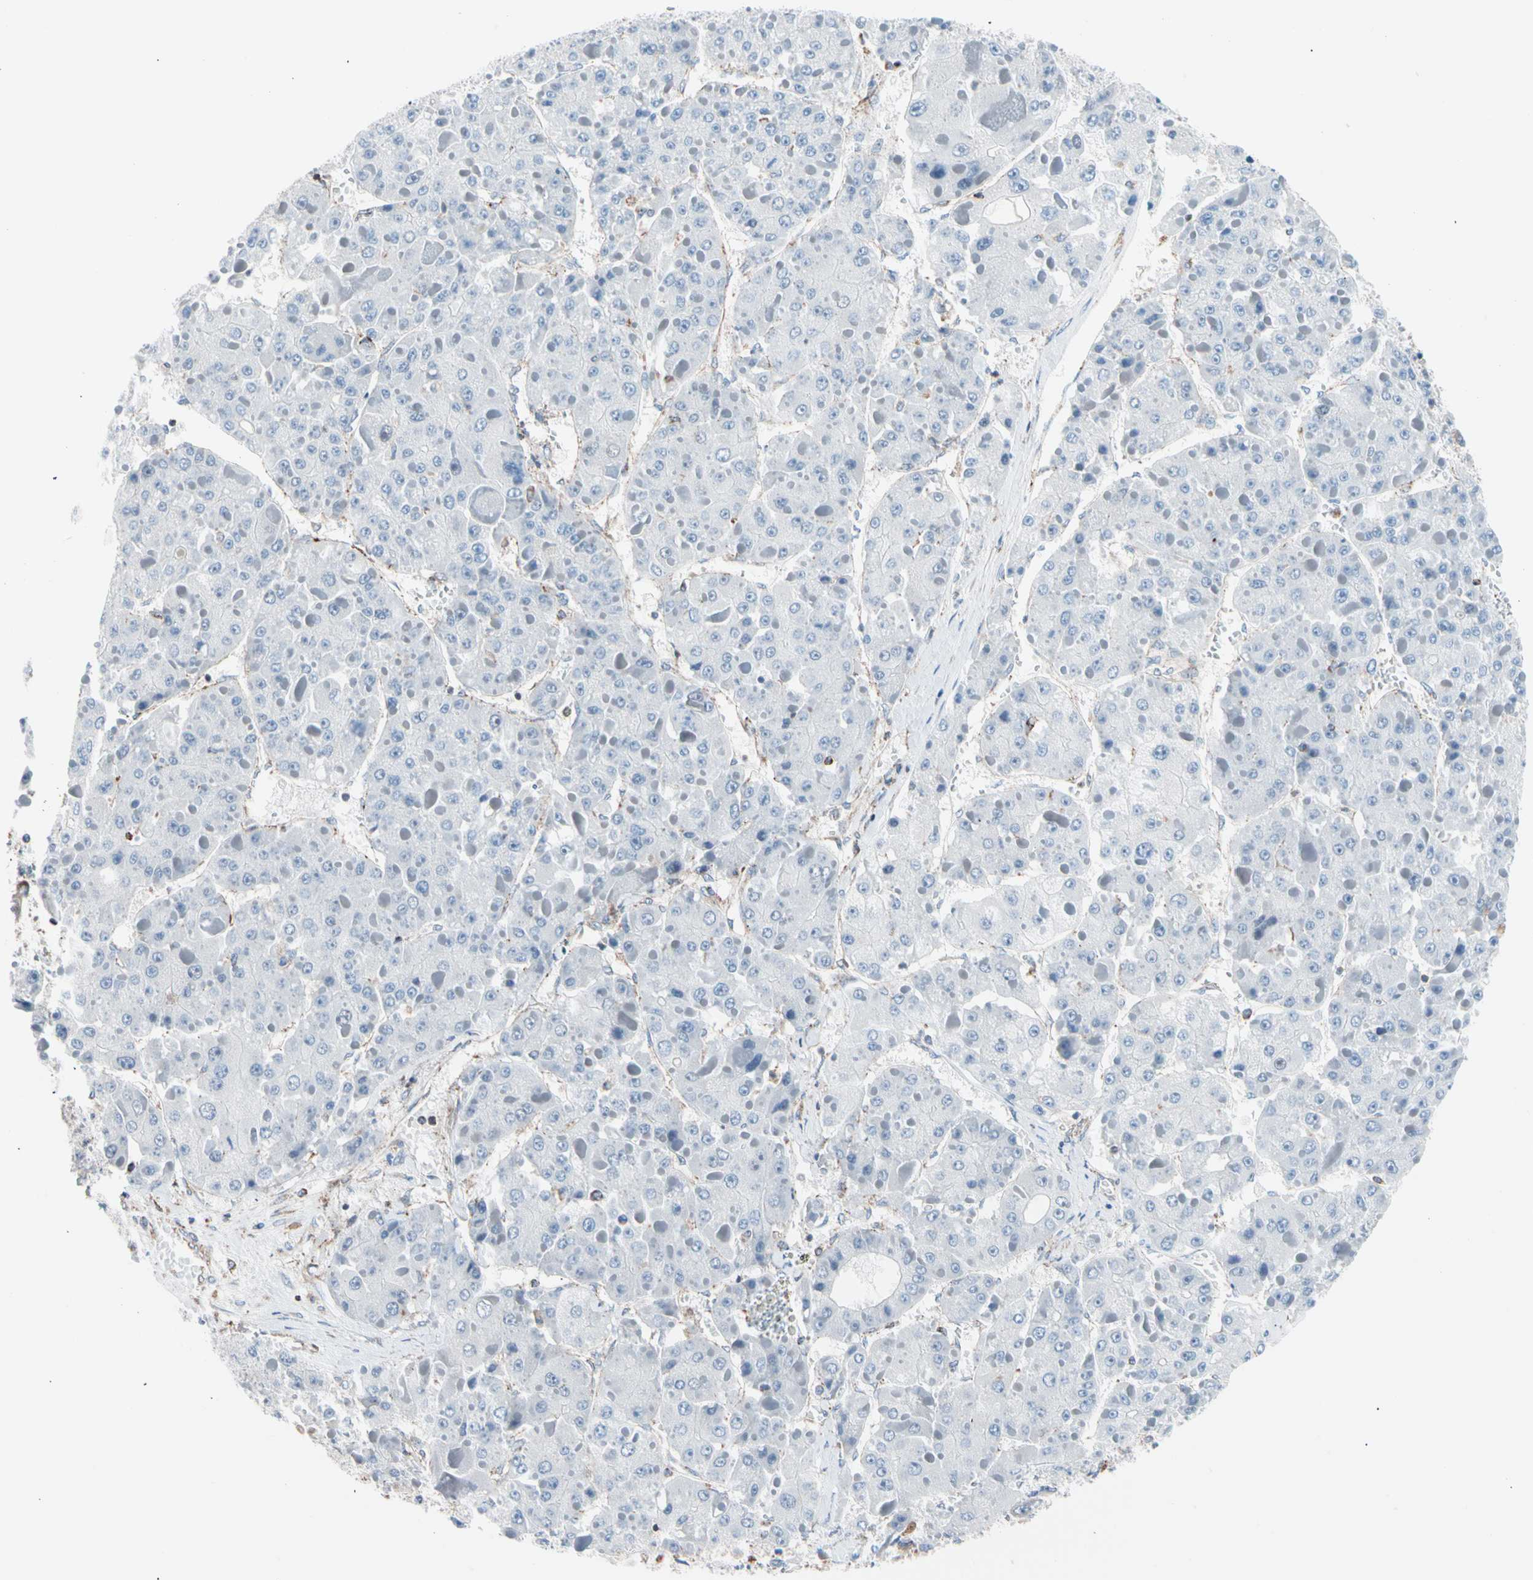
{"staining": {"intensity": "negative", "quantity": "none", "location": "none"}, "tissue": "liver cancer", "cell_type": "Tumor cells", "image_type": "cancer", "snomed": [{"axis": "morphology", "description": "Carcinoma, Hepatocellular, NOS"}, {"axis": "topography", "description": "Liver"}], "caption": "Immunohistochemistry micrograph of neoplastic tissue: human liver cancer (hepatocellular carcinoma) stained with DAB exhibits no significant protein staining in tumor cells.", "gene": "HK1", "patient": {"sex": "female", "age": 73}}